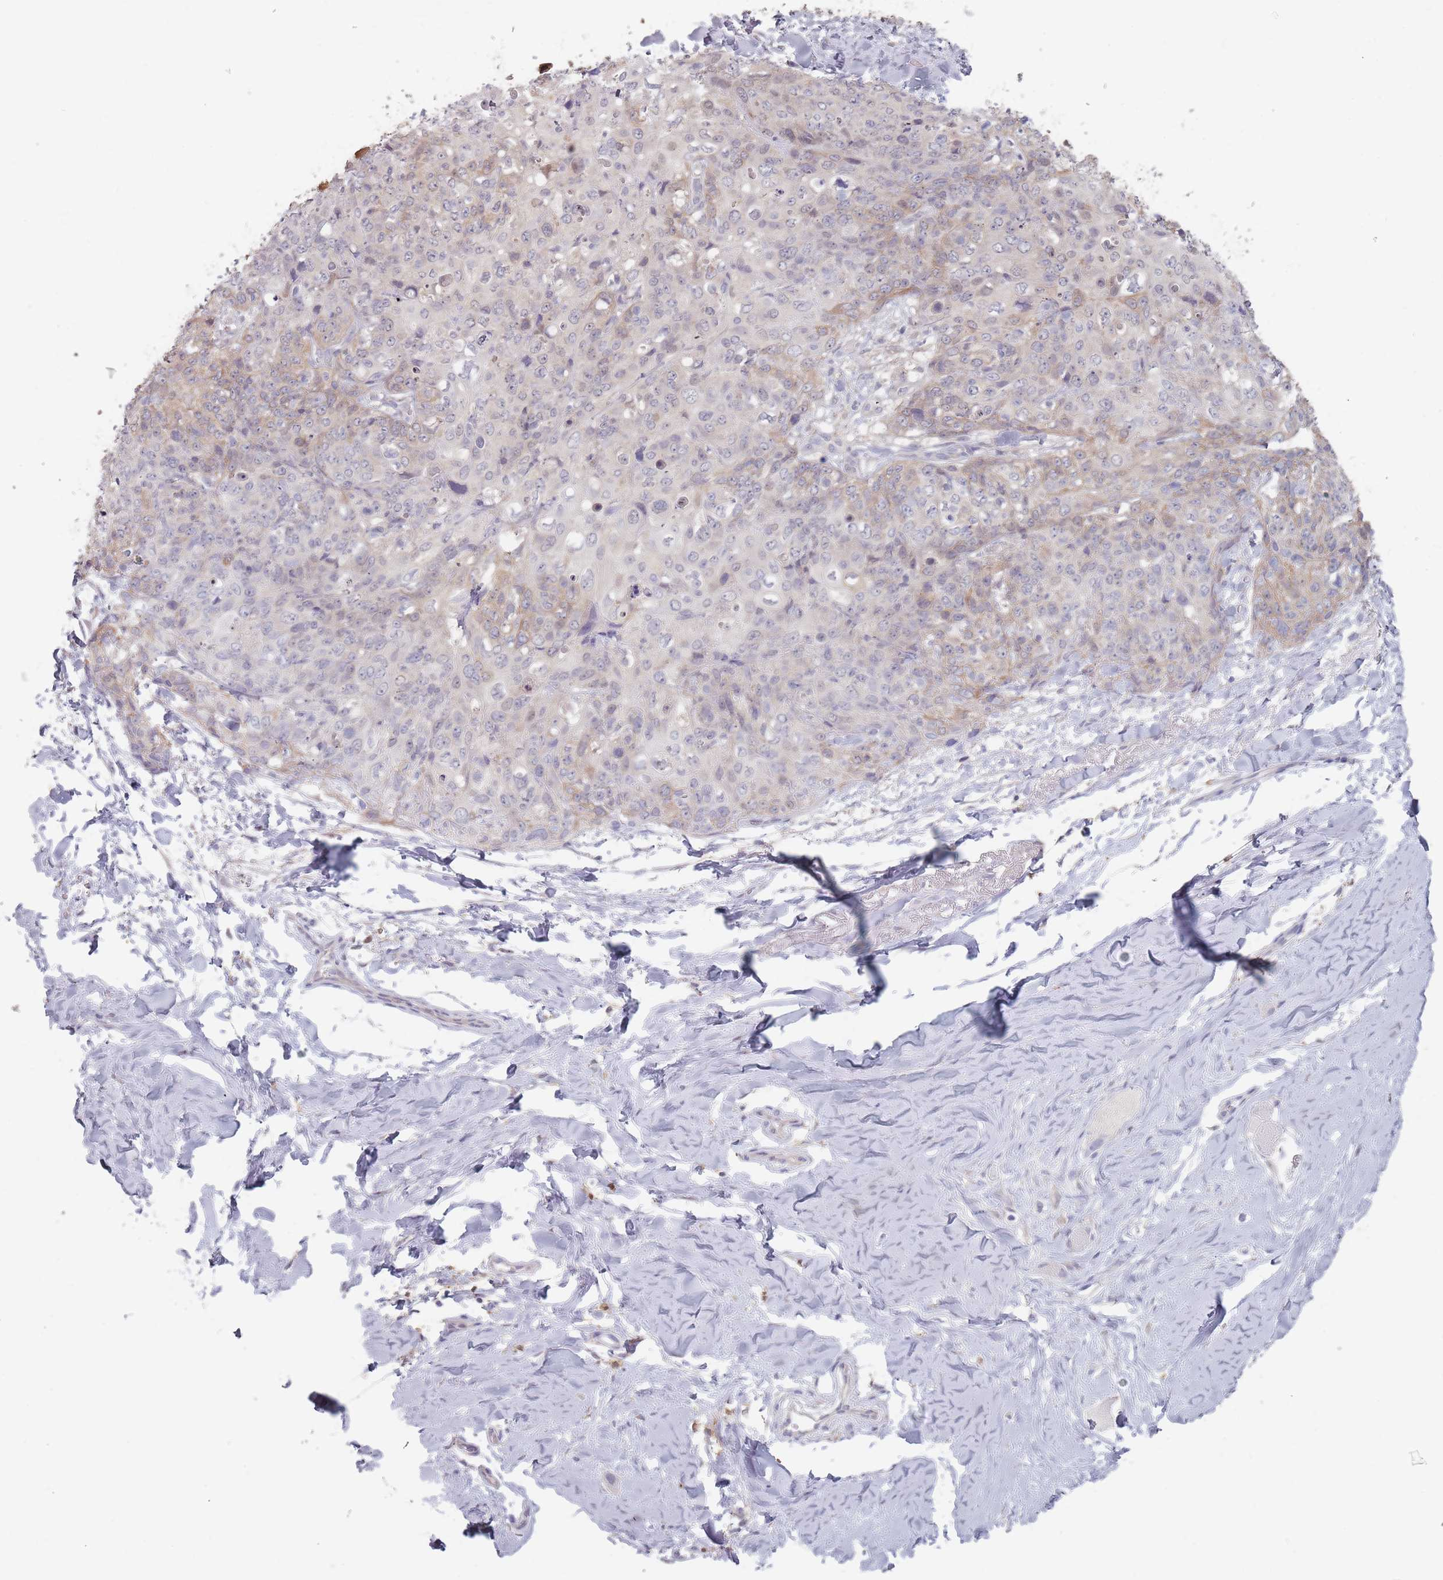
{"staining": {"intensity": "negative", "quantity": "none", "location": "none"}, "tissue": "skin cancer", "cell_type": "Tumor cells", "image_type": "cancer", "snomed": [{"axis": "morphology", "description": "Squamous cell carcinoma, NOS"}, {"axis": "topography", "description": "Skin"}, {"axis": "topography", "description": "Vulva"}], "caption": "Tumor cells show no significant protein expression in skin cancer.", "gene": "NAXE", "patient": {"sex": "female", "age": 85}}